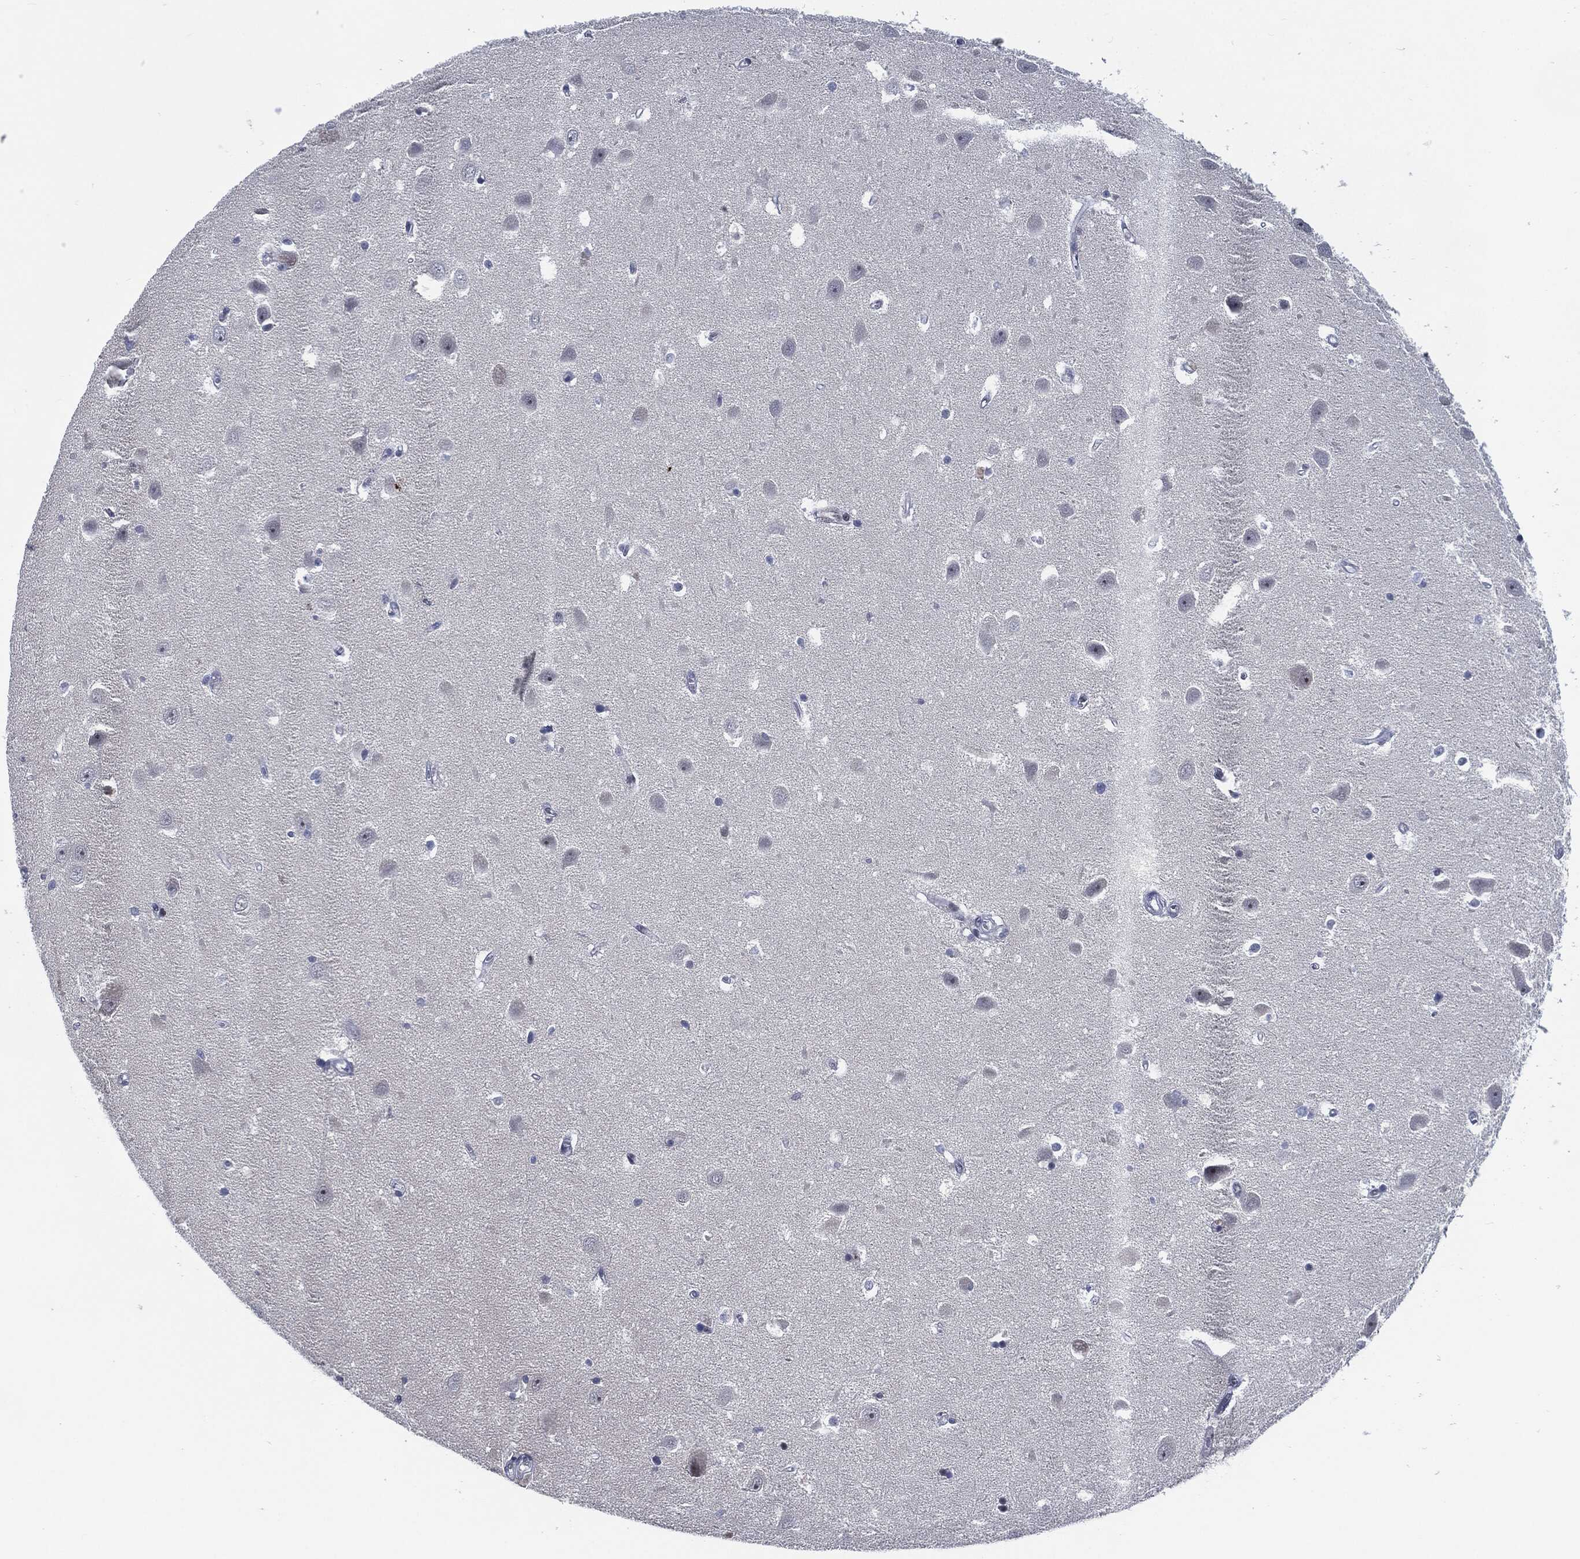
{"staining": {"intensity": "negative", "quantity": "none", "location": "none"}, "tissue": "hippocampus", "cell_type": "Glial cells", "image_type": "normal", "snomed": [{"axis": "morphology", "description": "Normal tissue, NOS"}, {"axis": "topography", "description": "Hippocampus"}], "caption": "The histopathology image demonstrates no significant positivity in glial cells of hippocampus. Brightfield microscopy of immunohistochemistry stained with DAB (brown) and hematoxylin (blue), captured at high magnification.", "gene": "AKT2", "patient": {"sex": "female", "age": 64}}